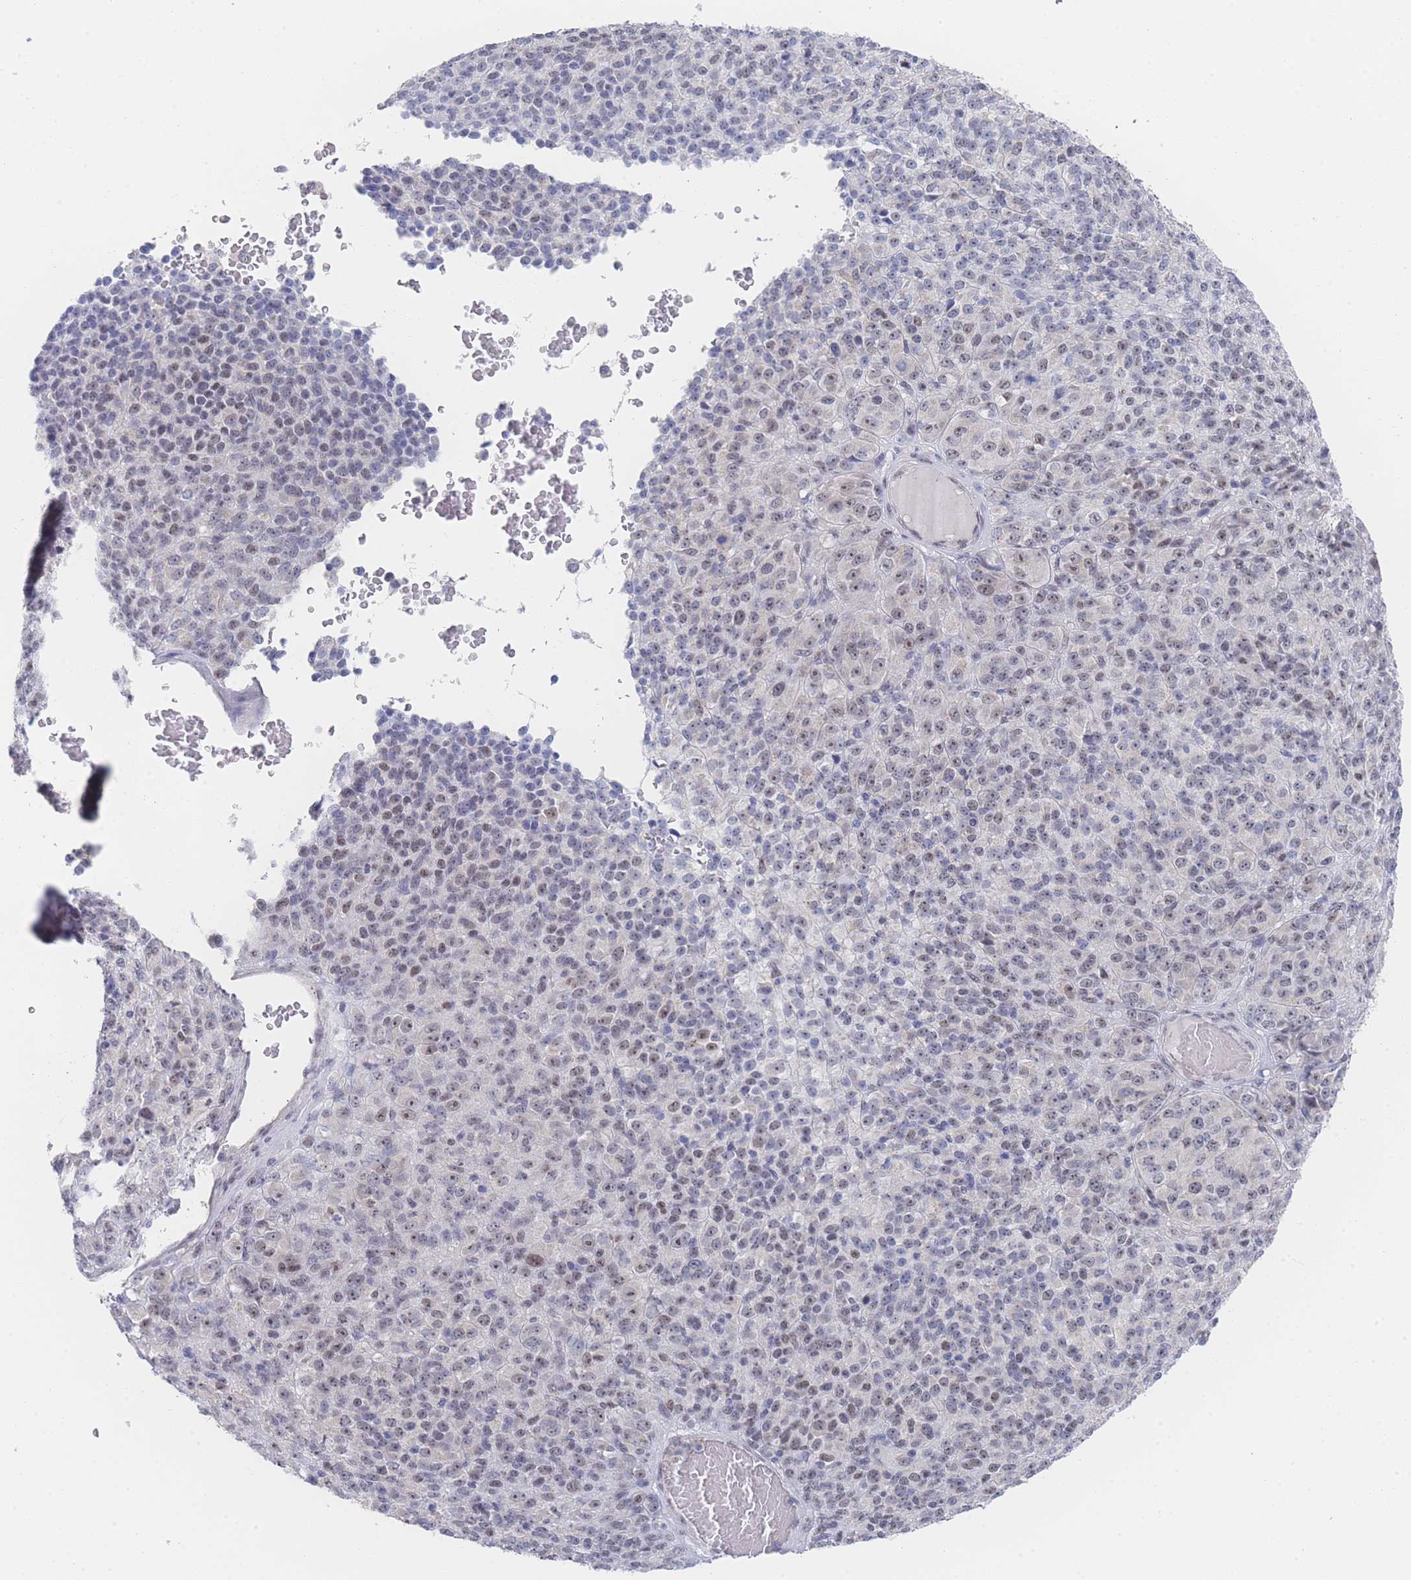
{"staining": {"intensity": "weak", "quantity": "25%-75%", "location": "nuclear"}, "tissue": "melanoma", "cell_type": "Tumor cells", "image_type": "cancer", "snomed": [{"axis": "morphology", "description": "Malignant melanoma, Metastatic site"}, {"axis": "topography", "description": "Brain"}], "caption": "Malignant melanoma (metastatic site) stained for a protein (brown) exhibits weak nuclear positive positivity in about 25%-75% of tumor cells.", "gene": "ZNF142", "patient": {"sex": "female", "age": 56}}